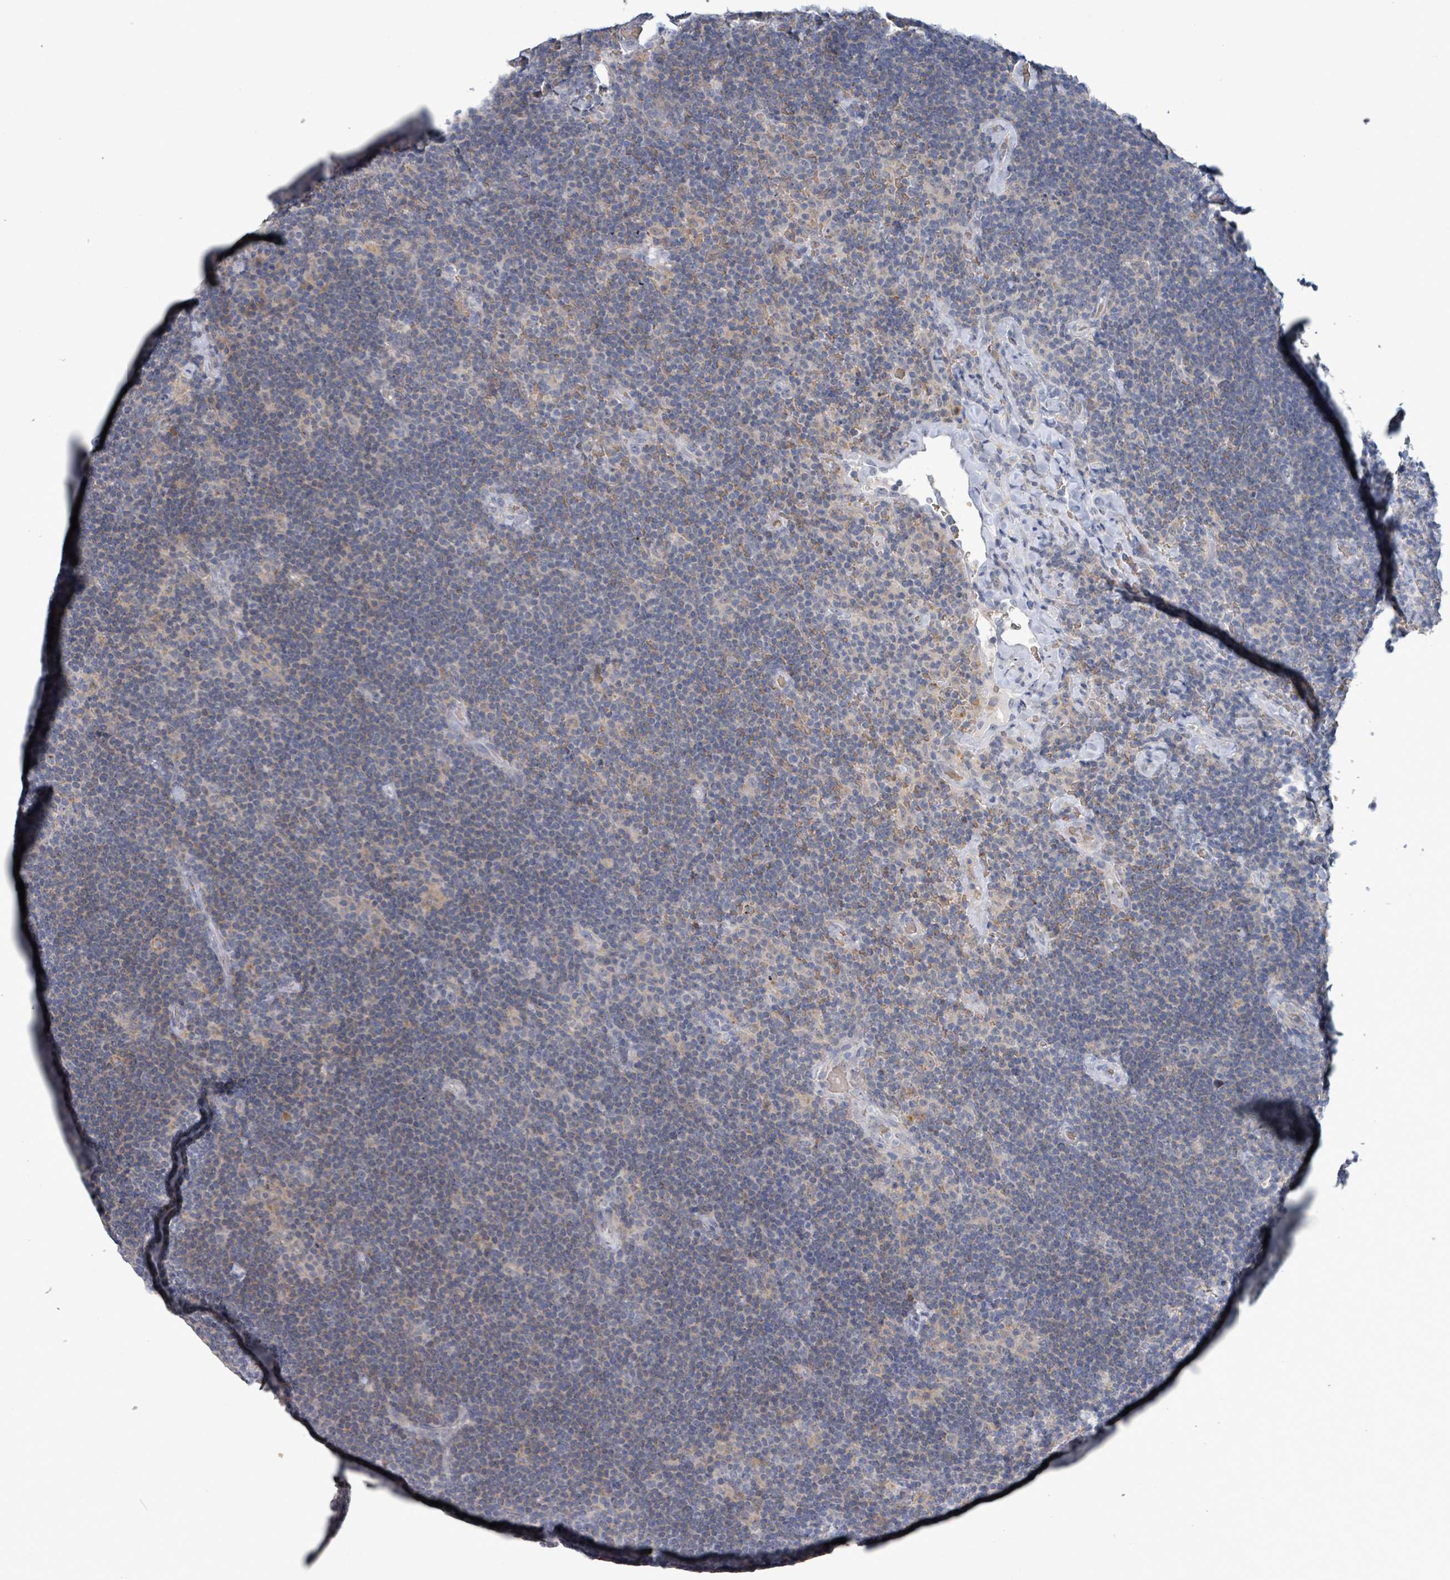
{"staining": {"intensity": "negative", "quantity": "none", "location": "none"}, "tissue": "lymphoma", "cell_type": "Tumor cells", "image_type": "cancer", "snomed": [{"axis": "morphology", "description": "Hodgkin's disease, NOS"}, {"axis": "topography", "description": "Lymph node"}], "caption": "Hodgkin's disease was stained to show a protein in brown. There is no significant expression in tumor cells.", "gene": "SEBOX", "patient": {"sex": "female", "age": 57}}